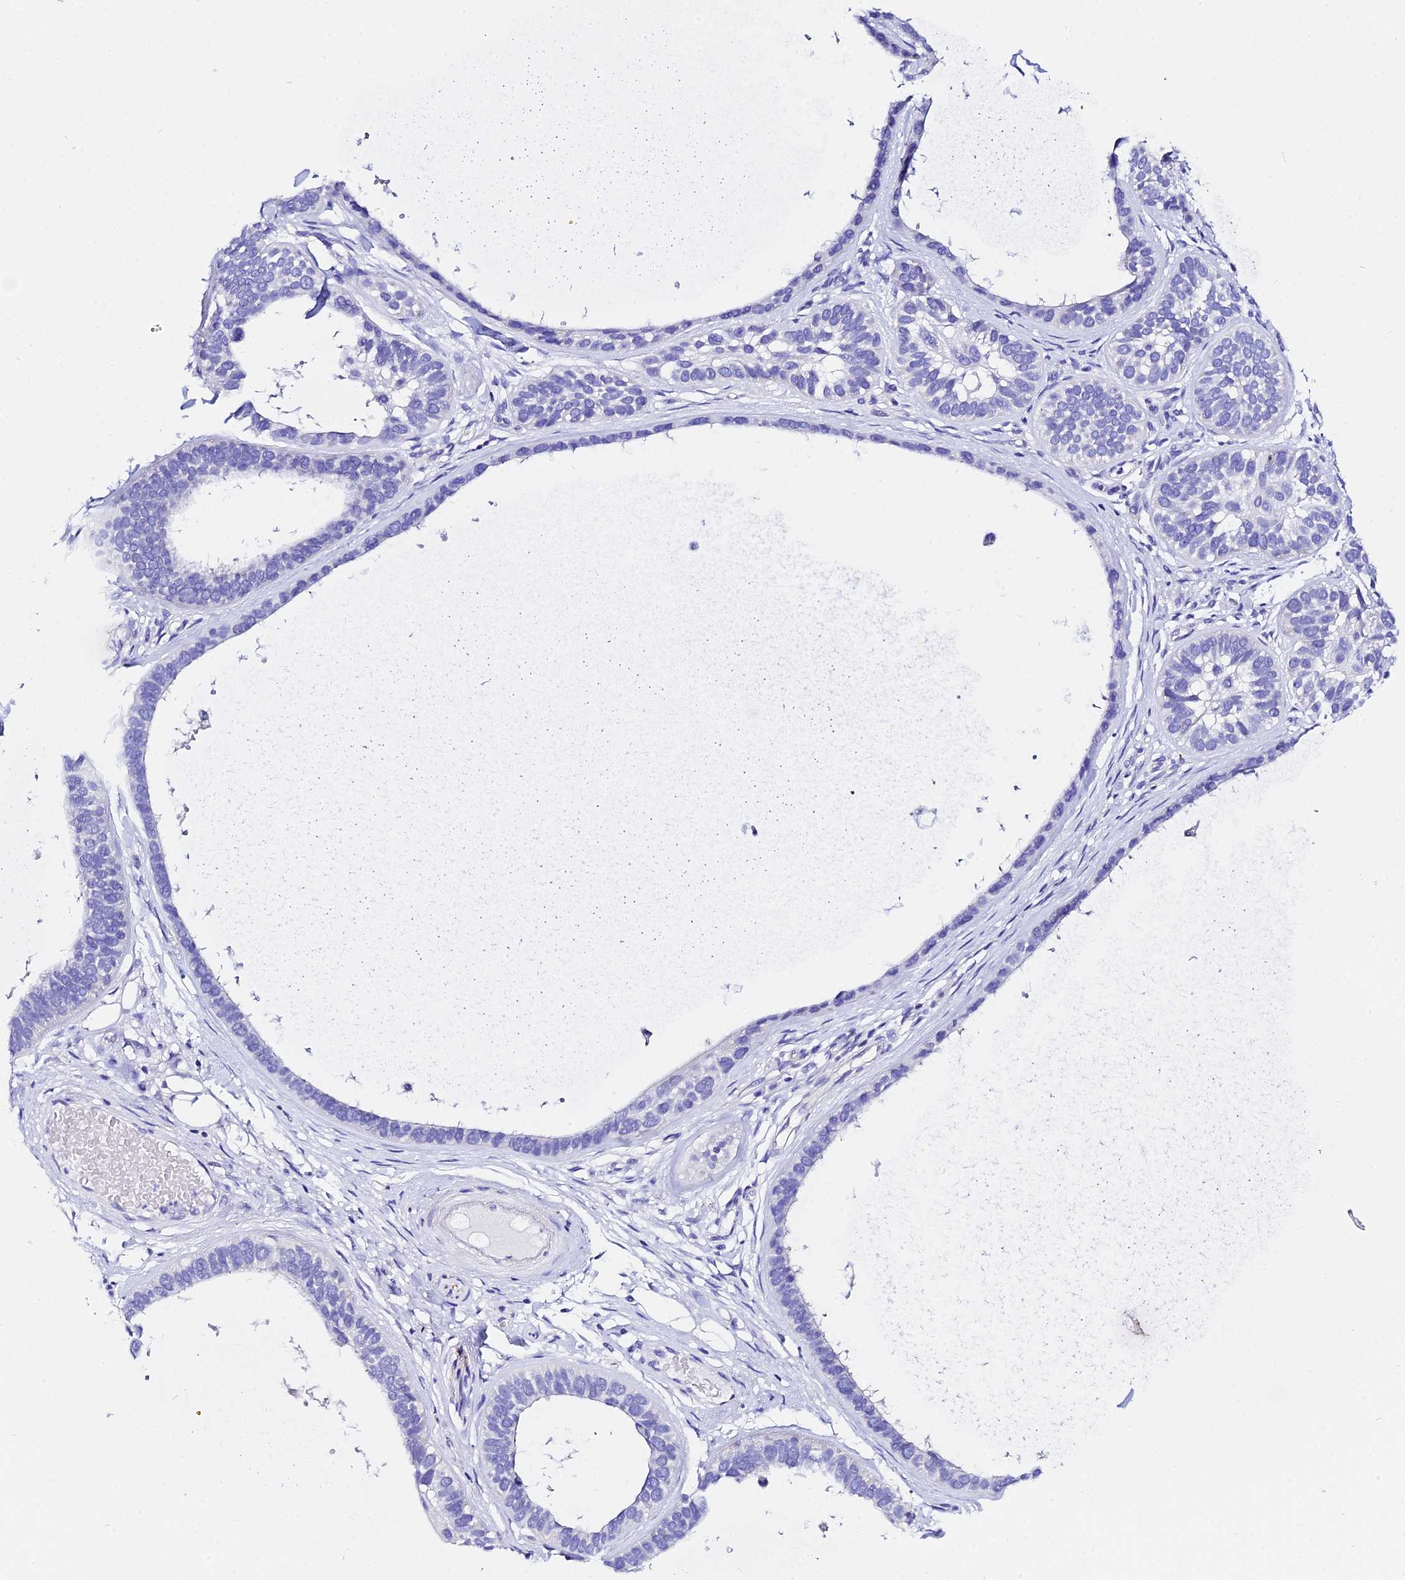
{"staining": {"intensity": "negative", "quantity": "none", "location": "none"}, "tissue": "skin cancer", "cell_type": "Tumor cells", "image_type": "cancer", "snomed": [{"axis": "morphology", "description": "Basal cell carcinoma"}, {"axis": "topography", "description": "Skin"}], "caption": "Immunohistochemistry (IHC) histopathology image of basal cell carcinoma (skin) stained for a protein (brown), which demonstrates no expression in tumor cells.", "gene": "CEP41", "patient": {"sex": "male", "age": 62}}